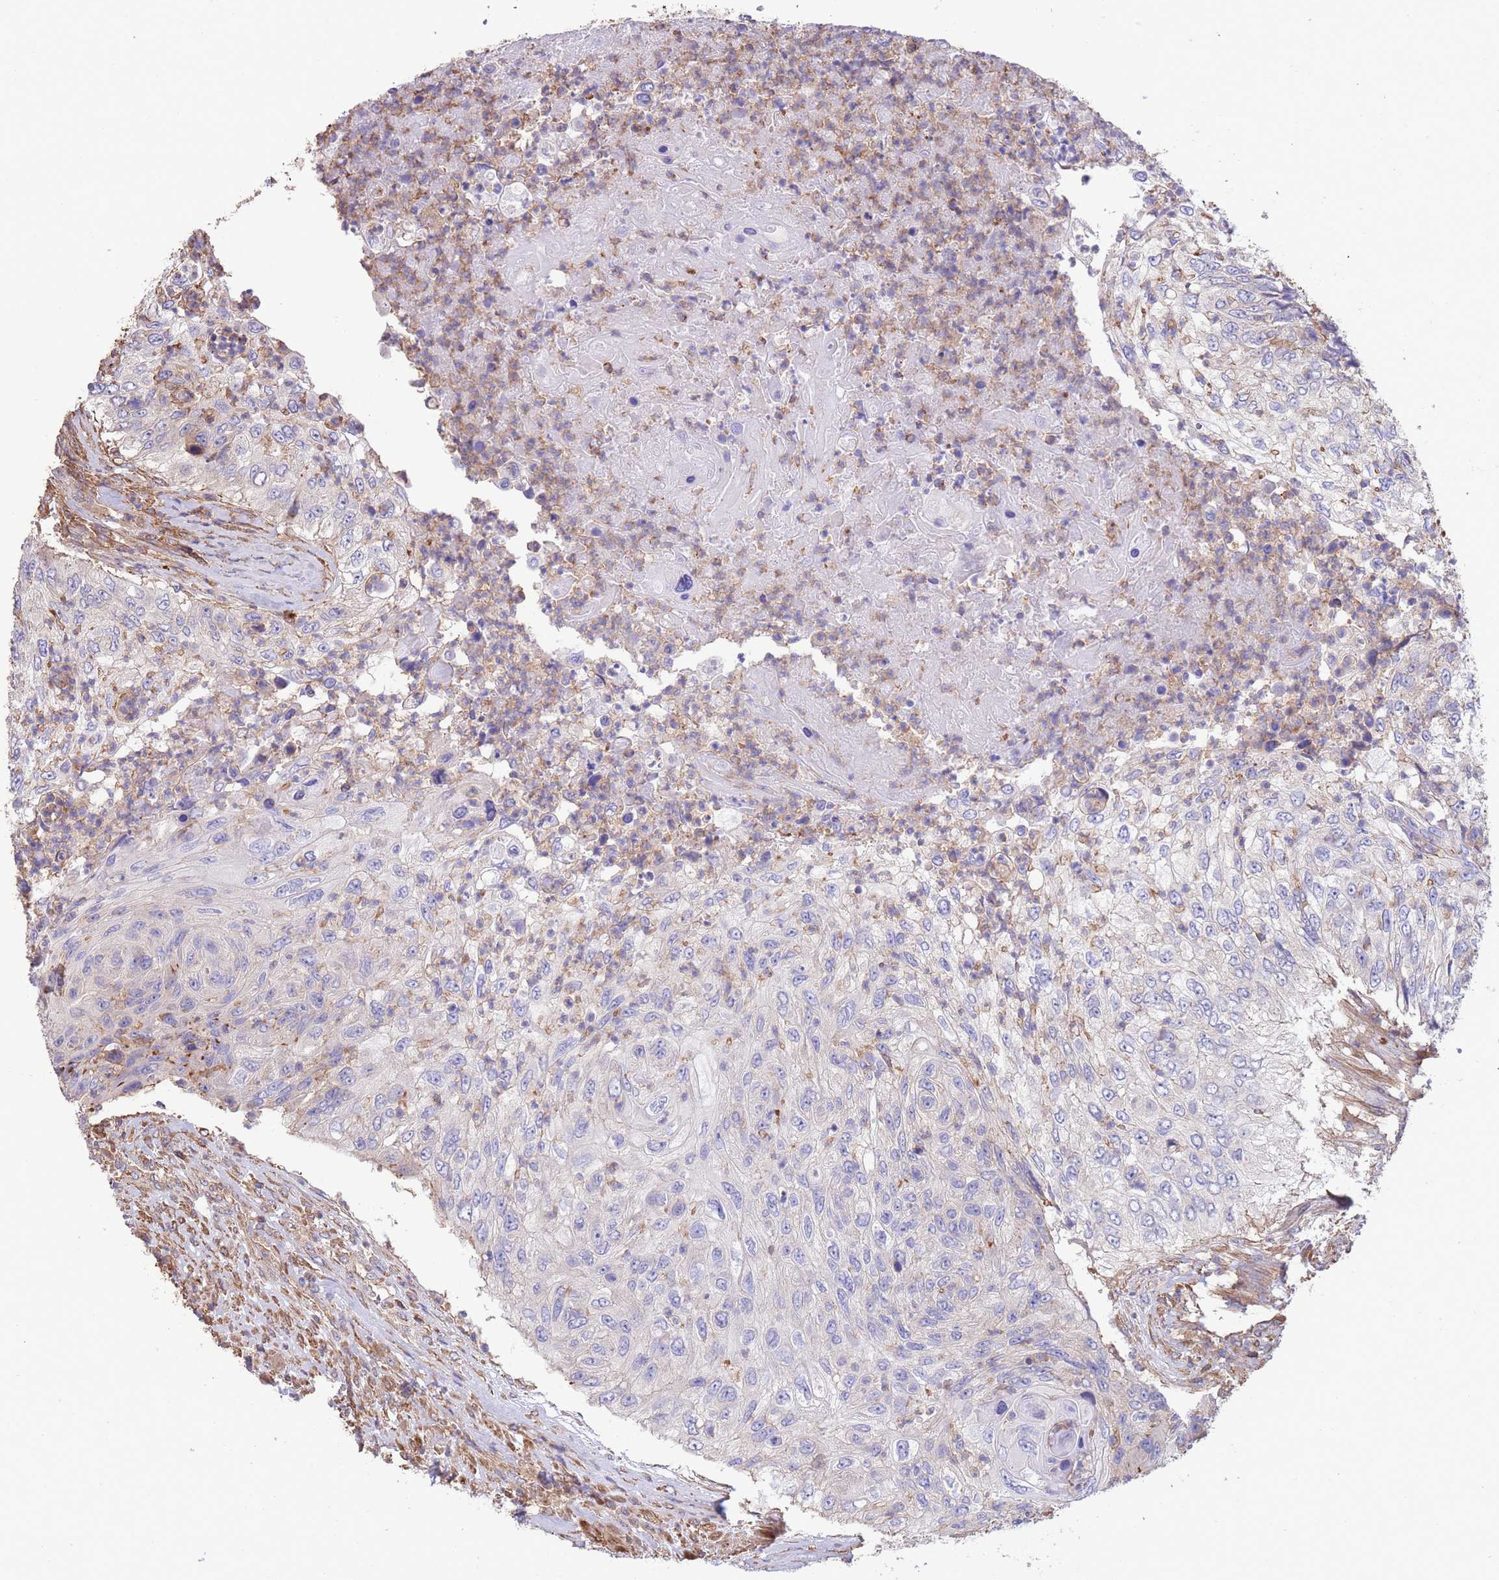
{"staining": {"intensity": "negative", "quantity": "none", "location": "none"}, "tissue": "urothelial cancer", "cell_type": "Tumor cells", "image_type": "cancer", "snomed": [{"axis": "morphology", "description": "Urothelial carcinoma, High grade"}, {"axis": "topography", "description": "Urinary bladder"}], "caption": "High power microscopy photomicrograph of an immunohistochemistry micrograph of urothelial cancer, revealing no significant expression in tumor cells. (DAB (3,3'-diaminobenzidine) immunohistochemistry with hematoxylin counter stain).", "gene": "LRRN4CL", "patient": {"sex": "female", "age": 60}}